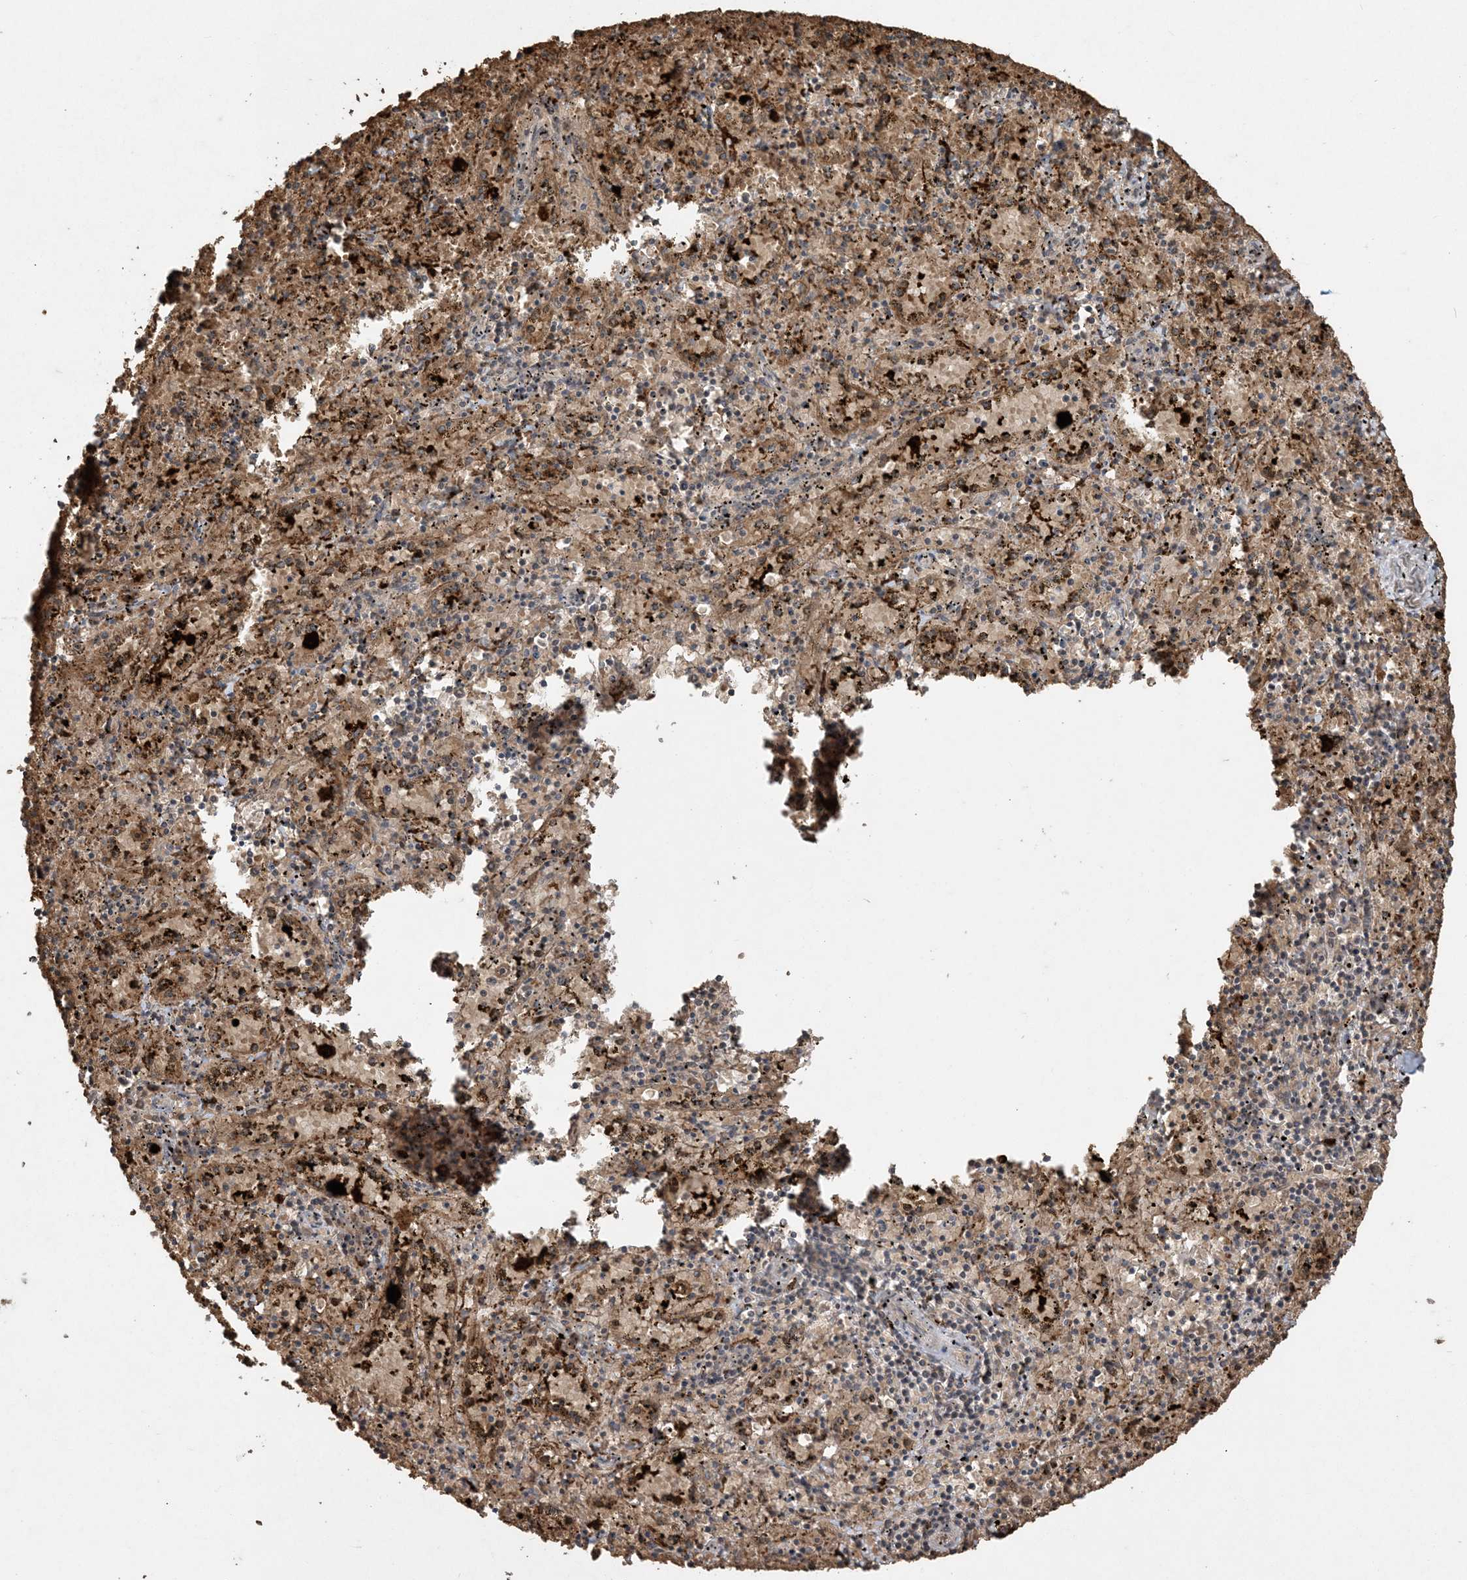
{"staining": {"intensity": "negative", "quantity": "none", "location": "none"}, "tissue": "spleen", "cell_type": "Cells in red pulp", "image_type": "normal", "snomed": [{"axis": "morphology", "description": "Normal tissue, NOS"}, {"axis": "topography", "description": "Spleen"}], "caption": "The photomicrograph exhibits no significant expression in cells in red pulp of spleen. (Immunohistochemistry, brightfield microscopy, high magnification).", "gene": "EFCAB8", "patient": {"sex": "male", "age": 11}}